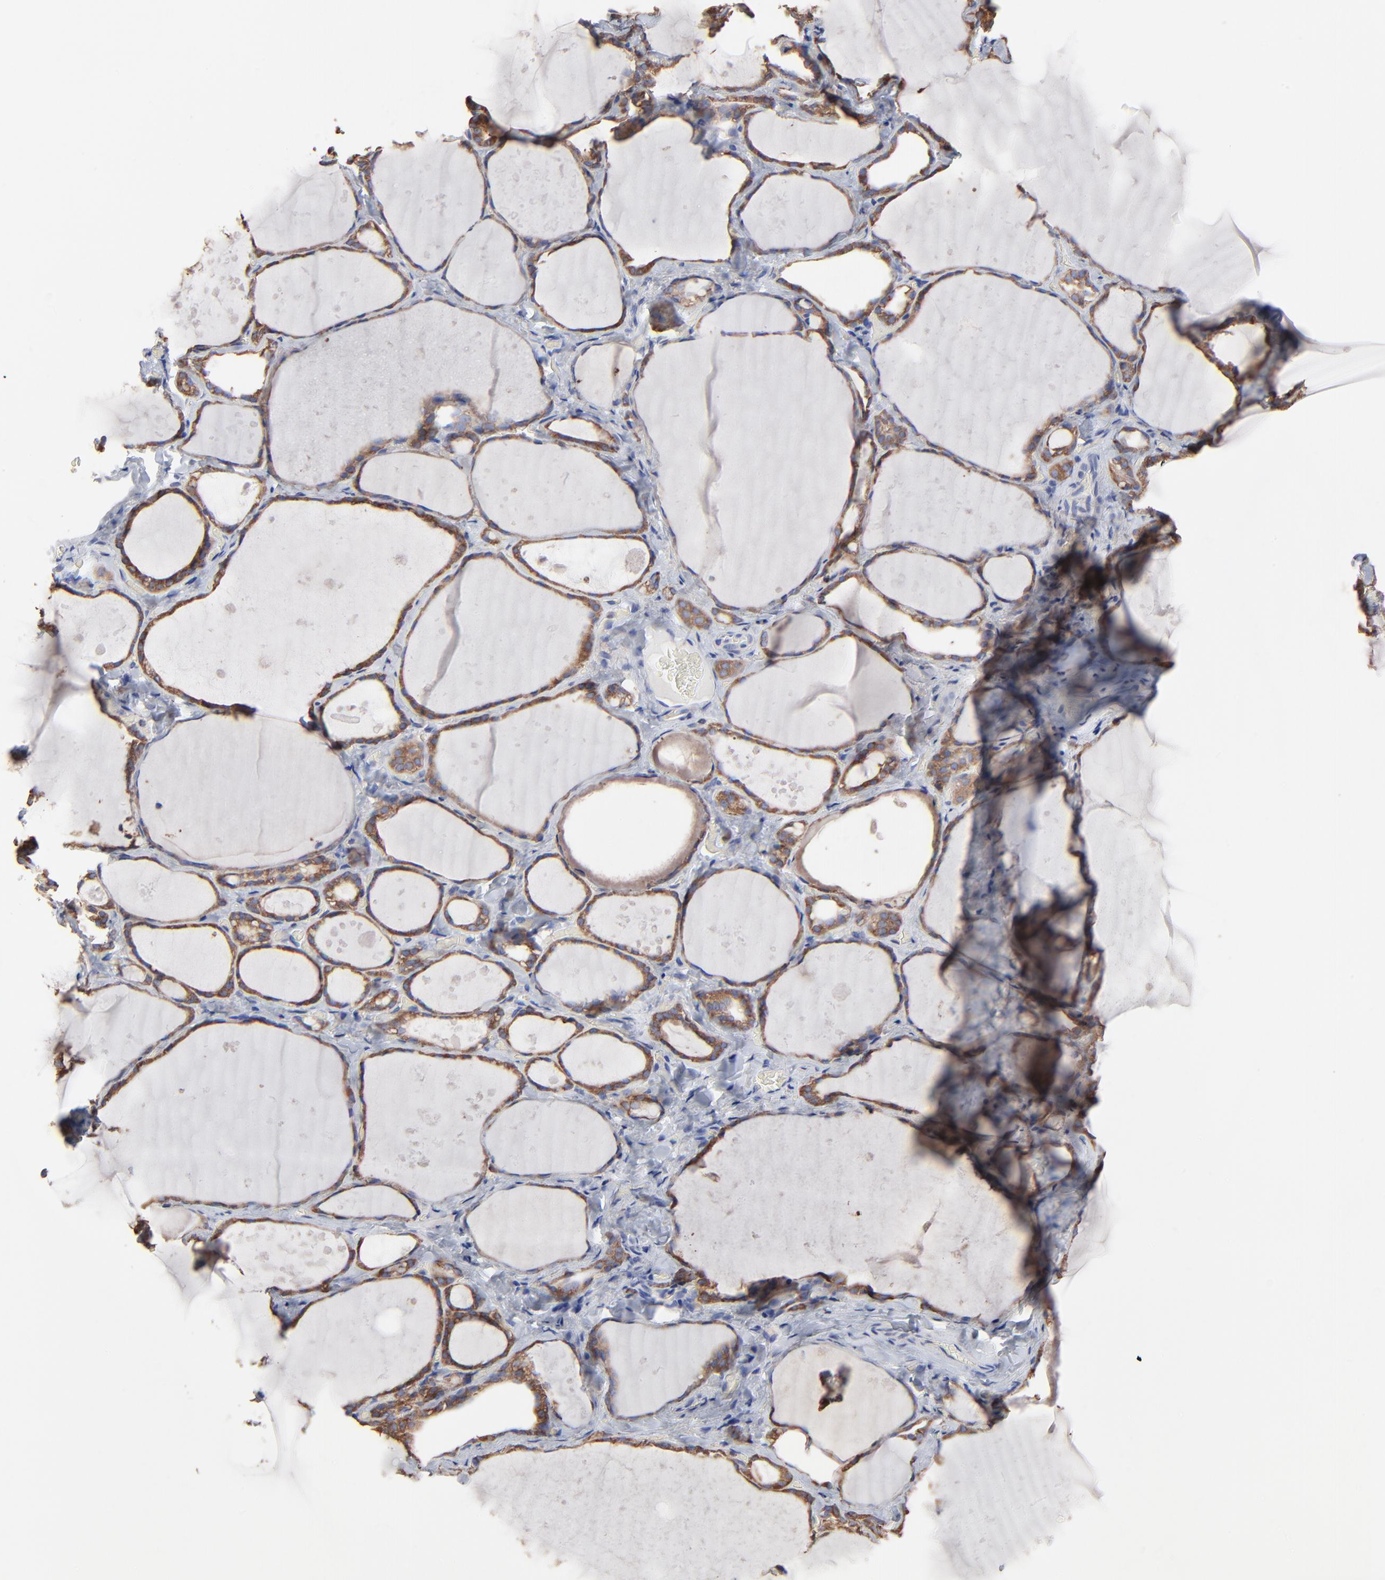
{"staining": {"intensity": "moderate", "quantity": ">75%", "location": "cytoplasmic/membranous"}, "tissue": "thyroid gland", "cell_type": "Glandular cells", "image_type": "normal", "snomed": [{"axis": "morphology", "description": "Normal tissue, NOS"}, {"axis": "topography", "description": "Thyroid gland"}], "caption": "Brown immunohistochemical staining in unremarkable thyroid gland reveals moderate cytoplasmic/membranous expression in approximately >75% of glandular cells.", "gene": "PPFIBP2", "patient": {"sex": "female", "age": 75}}